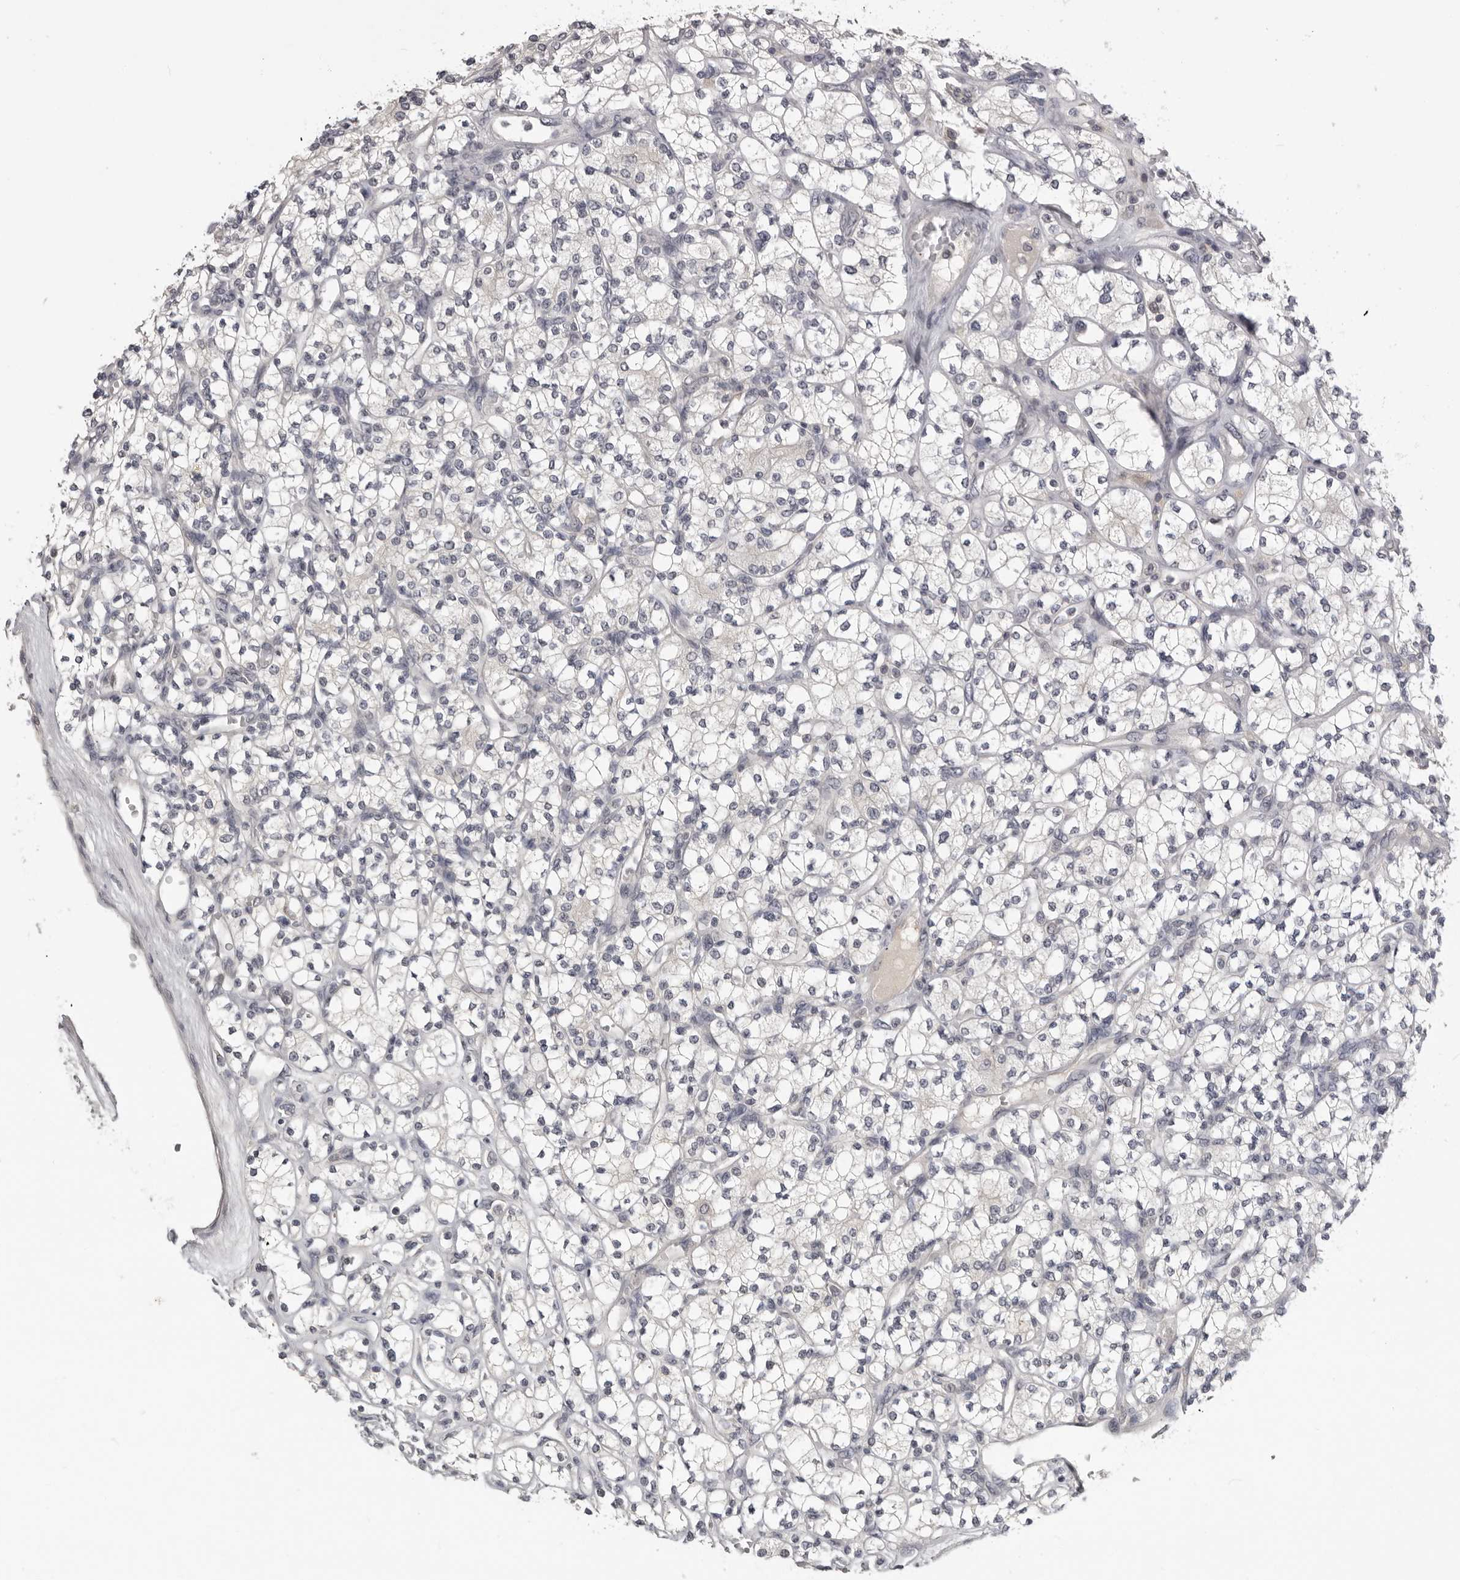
{"staining": {"intensity": "negative", "quantity": "none", "location": "none"}, "tissue": "renal cancer", "cell_type": "Tumor cells", "image_type": "cancer", "snomed": [{"axis": "morphology", "description": "Adenocarcinoma, NOS"}, {"axis": "topography", "description": "Kidney"}], "caption": "DAB immunohistochemical staining of human renal adenocarcinoma reveals no significant expression in tumor cells.", "gene": "MRTO4", "patient": {"sex": "male", "age": 77}}